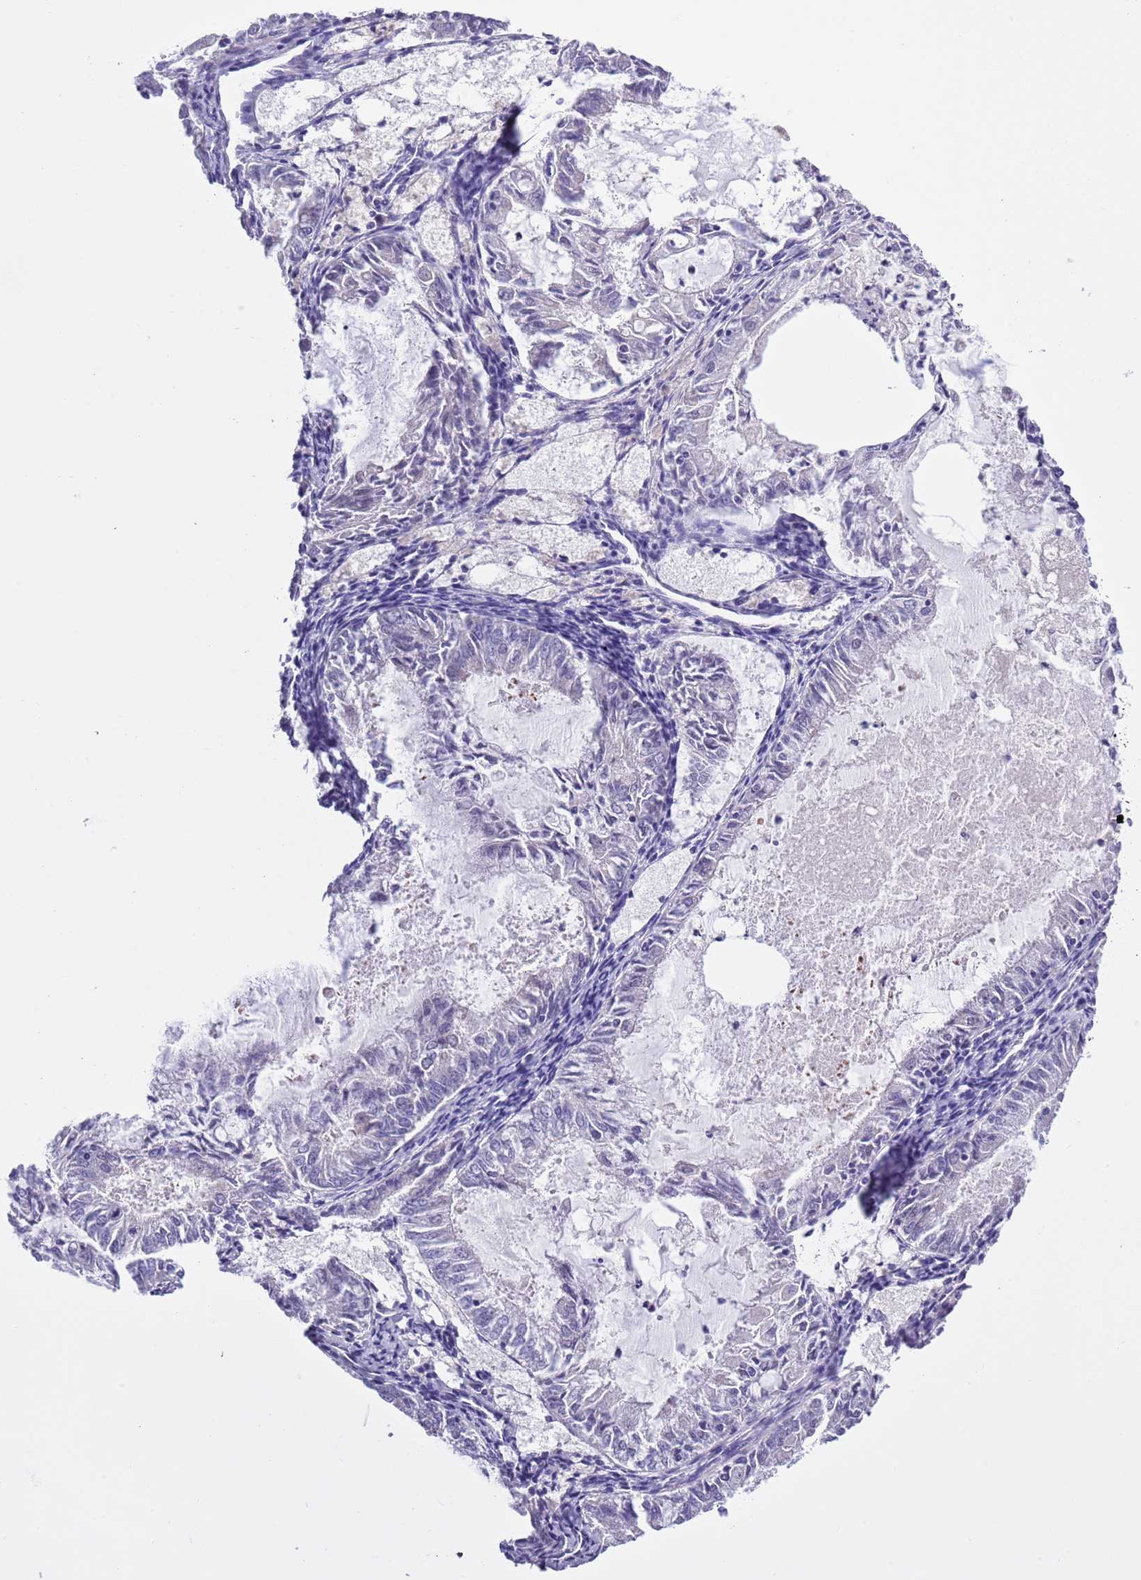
{"staining": {"intensity": "negative", "quantity": "none", "location": "none"}, "tissue": "endometrial cancer", "cell_type": "Tumor cells", "image_type": "cancer", "snomed": [{"axis": "morphology", "description": "Adenocarcinoma, NOS"}, {"axis": "topography", "description": "Endometrium"}], "caption": "An image of human endometrial cancer is negative for staining in tumor cells.", "gene": "NET1", "patient": {"sex": "female", "age": 57}}